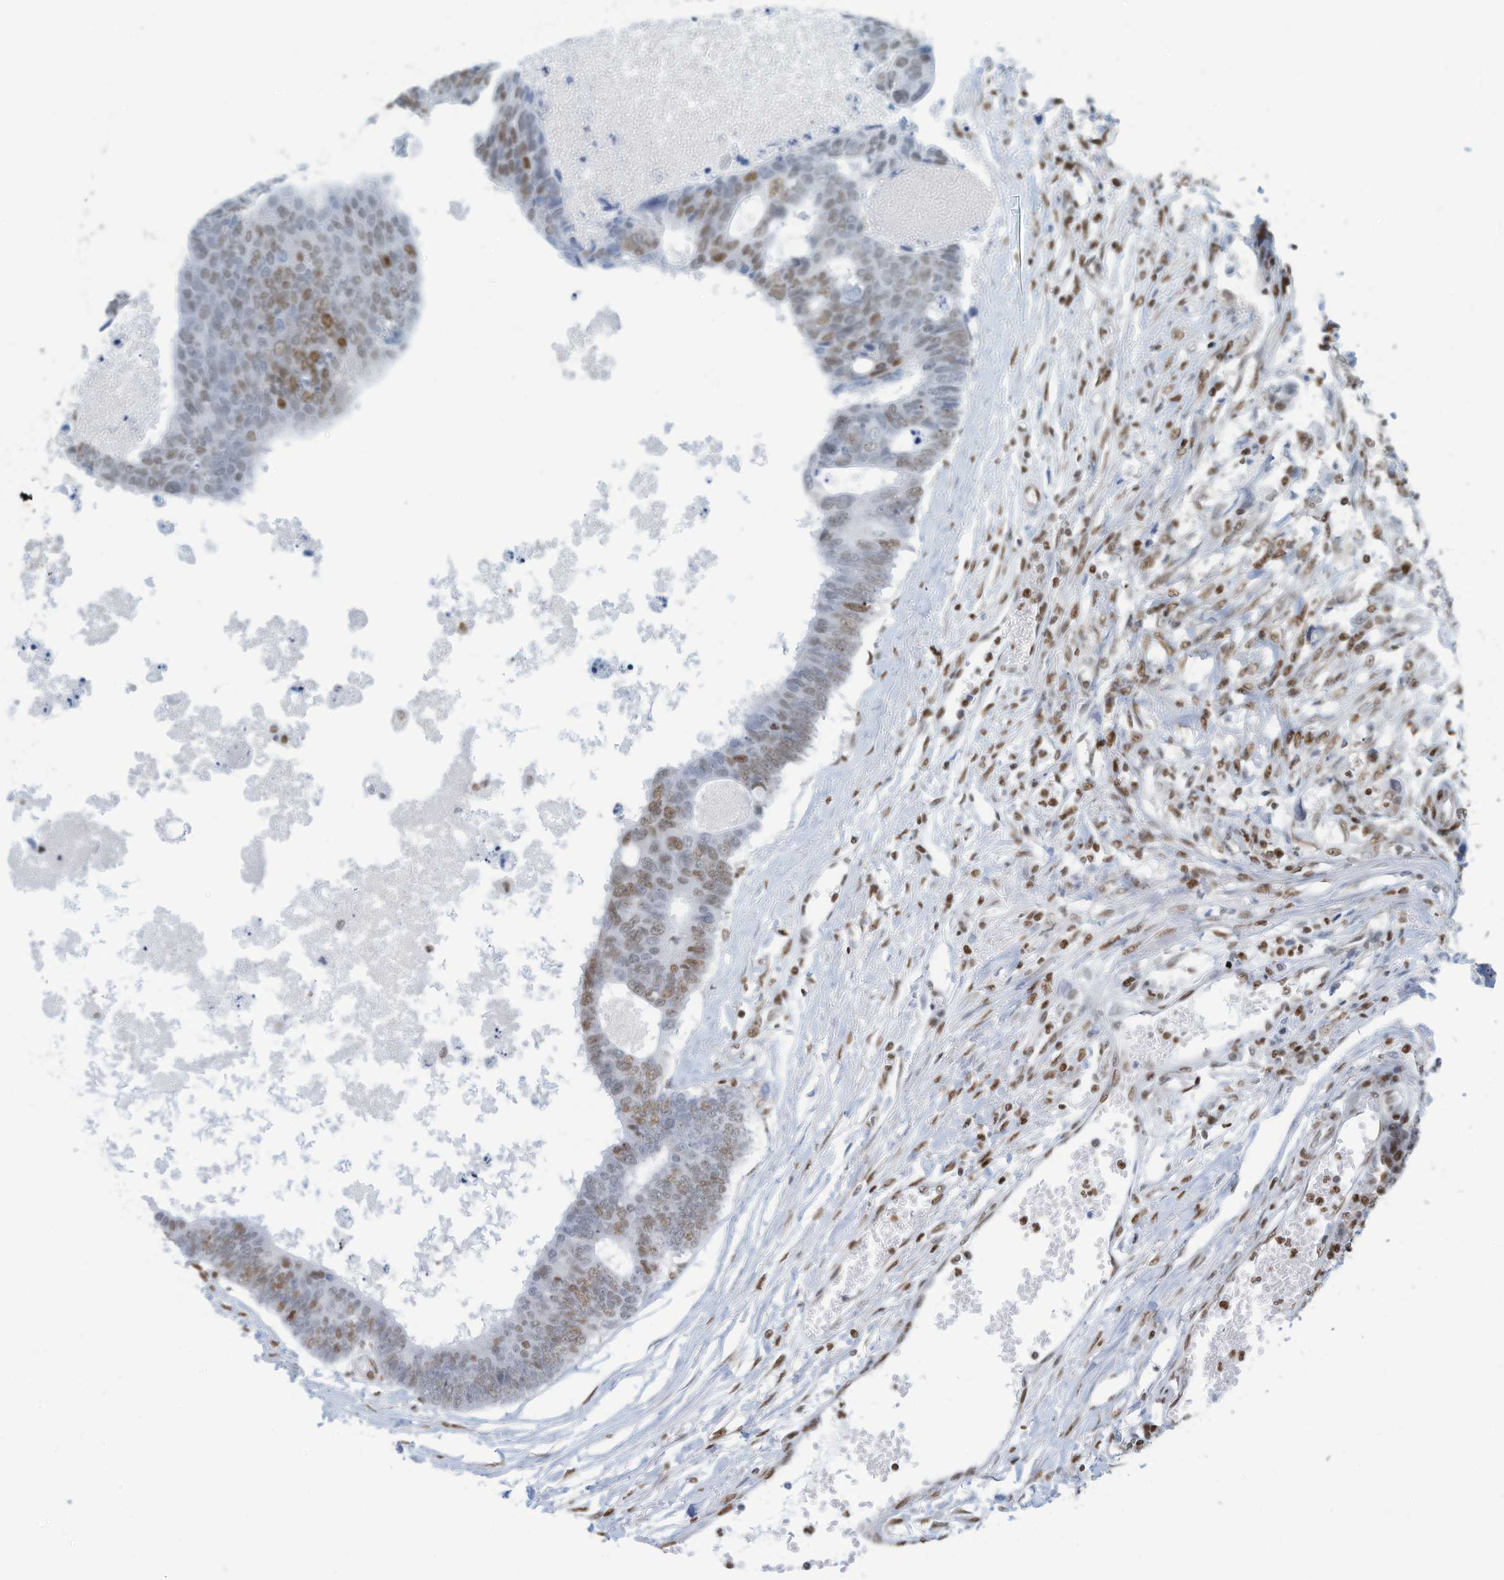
{"staining": {"intensity": "moderate", "quantity": "<25%", "location": "nuclear"}, "tissue": "colorectal cancer", "cell_type": "Tumor cells", "image_type": "cancer", "snomed": [{"axis": "morphology", "description": "Adenocarcinoma, NOS"}, {"axis": "topography", "description": "Rectum"}], "caption": "DAB immunohistochemical staining of human colorectal cancer demonstrates moderate nuclear protein staining in about <25% of tumor cells.", "gene": "SARNP", "patient": {"sex": "male", "age": 84}}